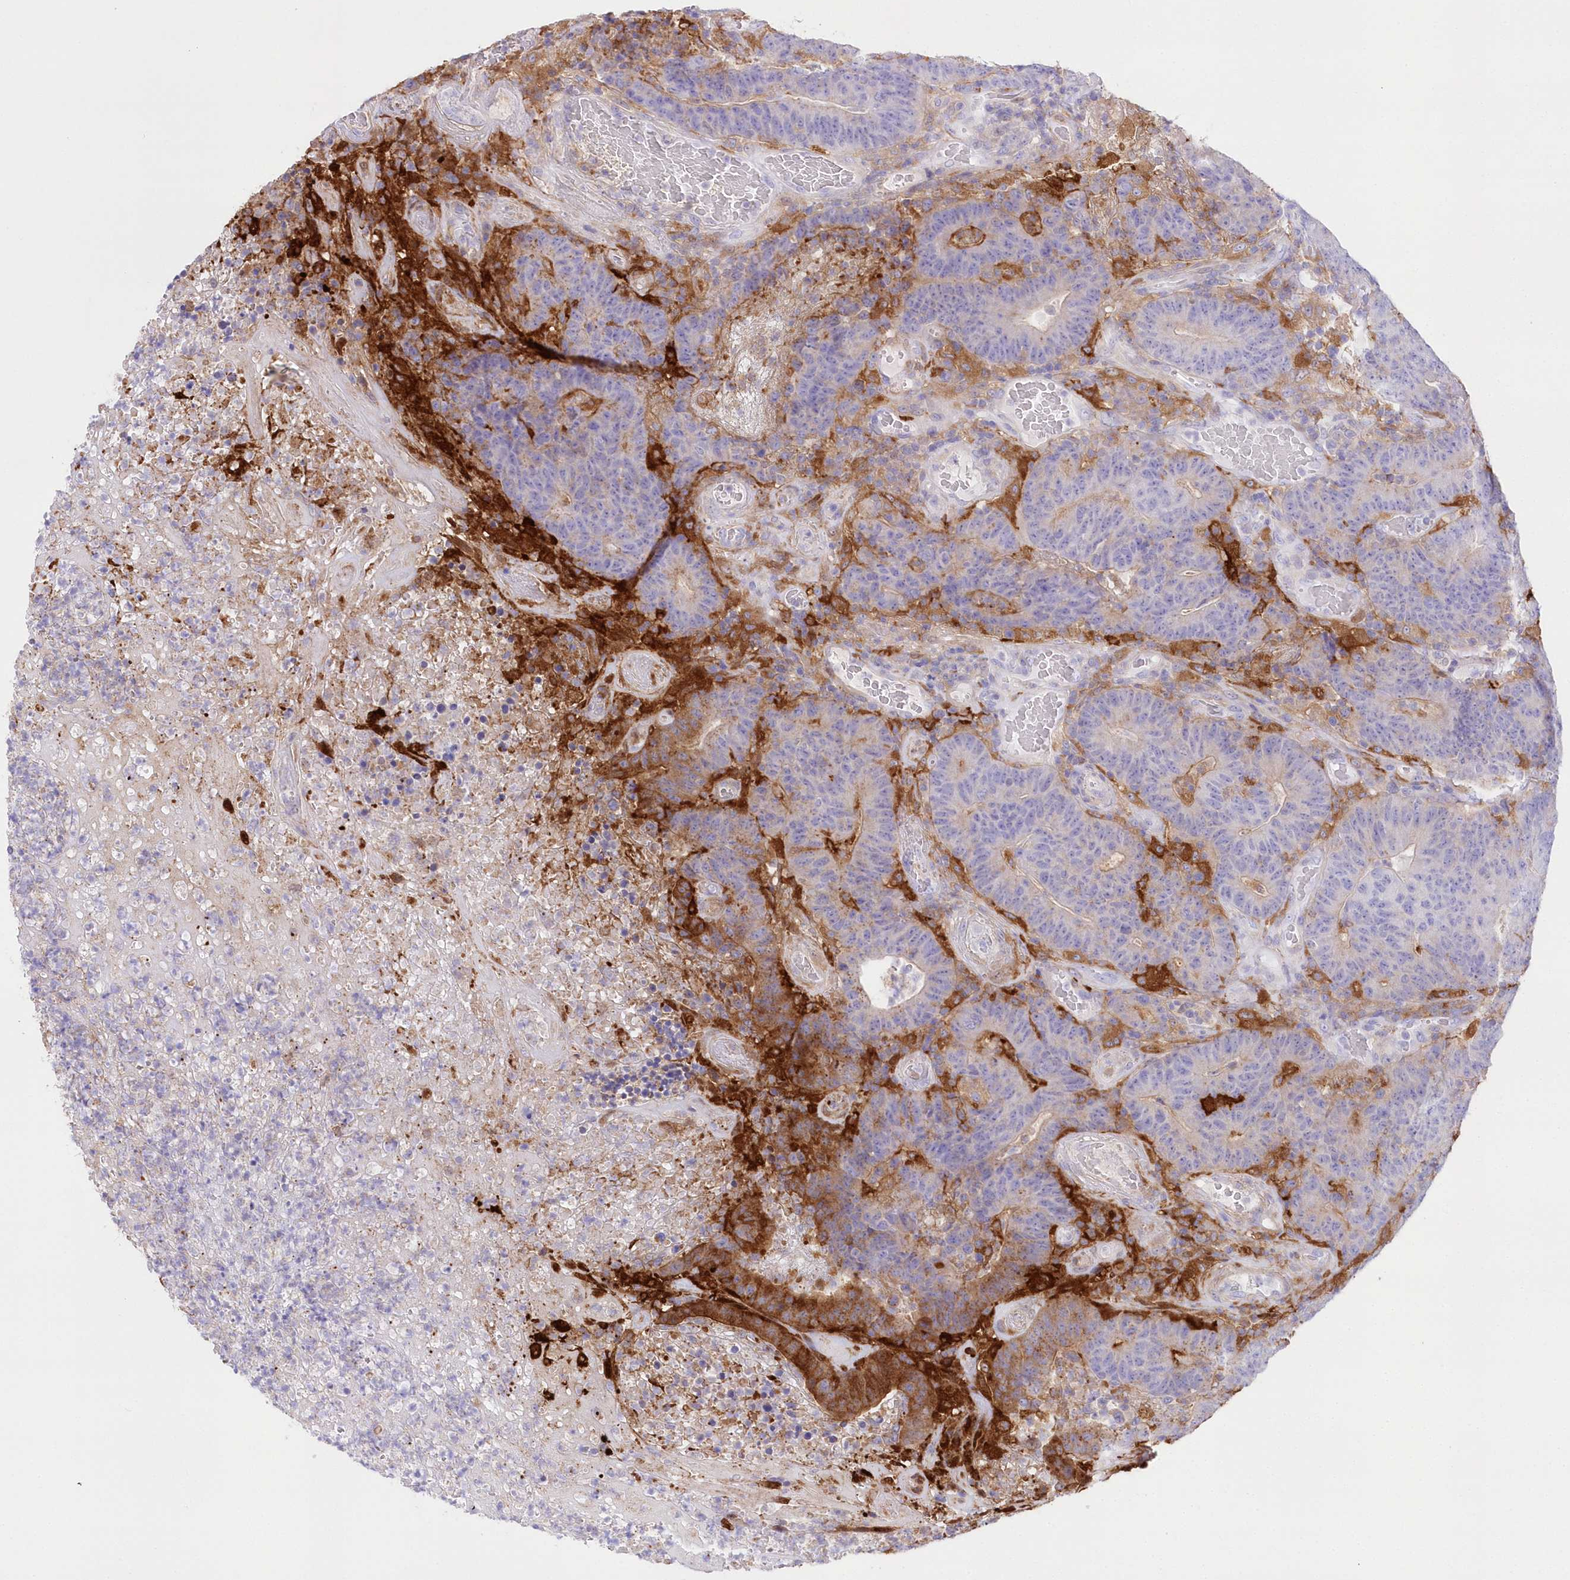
{"staining": {"intensity": "negative", "quantity": "none", "location": "none"}, "tissue": "colorectal cancer", "cell_type": "Tumor cells", "image_type": "cancer", "snomed": [{"axis": "morphology", "description": "Normal tissue, NOS"}, {"axis": "morphology", "description": "Adenocarcinoma, NOS"}, {"axis": "topography", "description": "Colon"}], "caption": "Immunohistochemical staining of colorectal cancer shows no significant positivity in tumor cells.", "gene": "DNAJC19", "patient": {"sex": "female", "age": 75}}